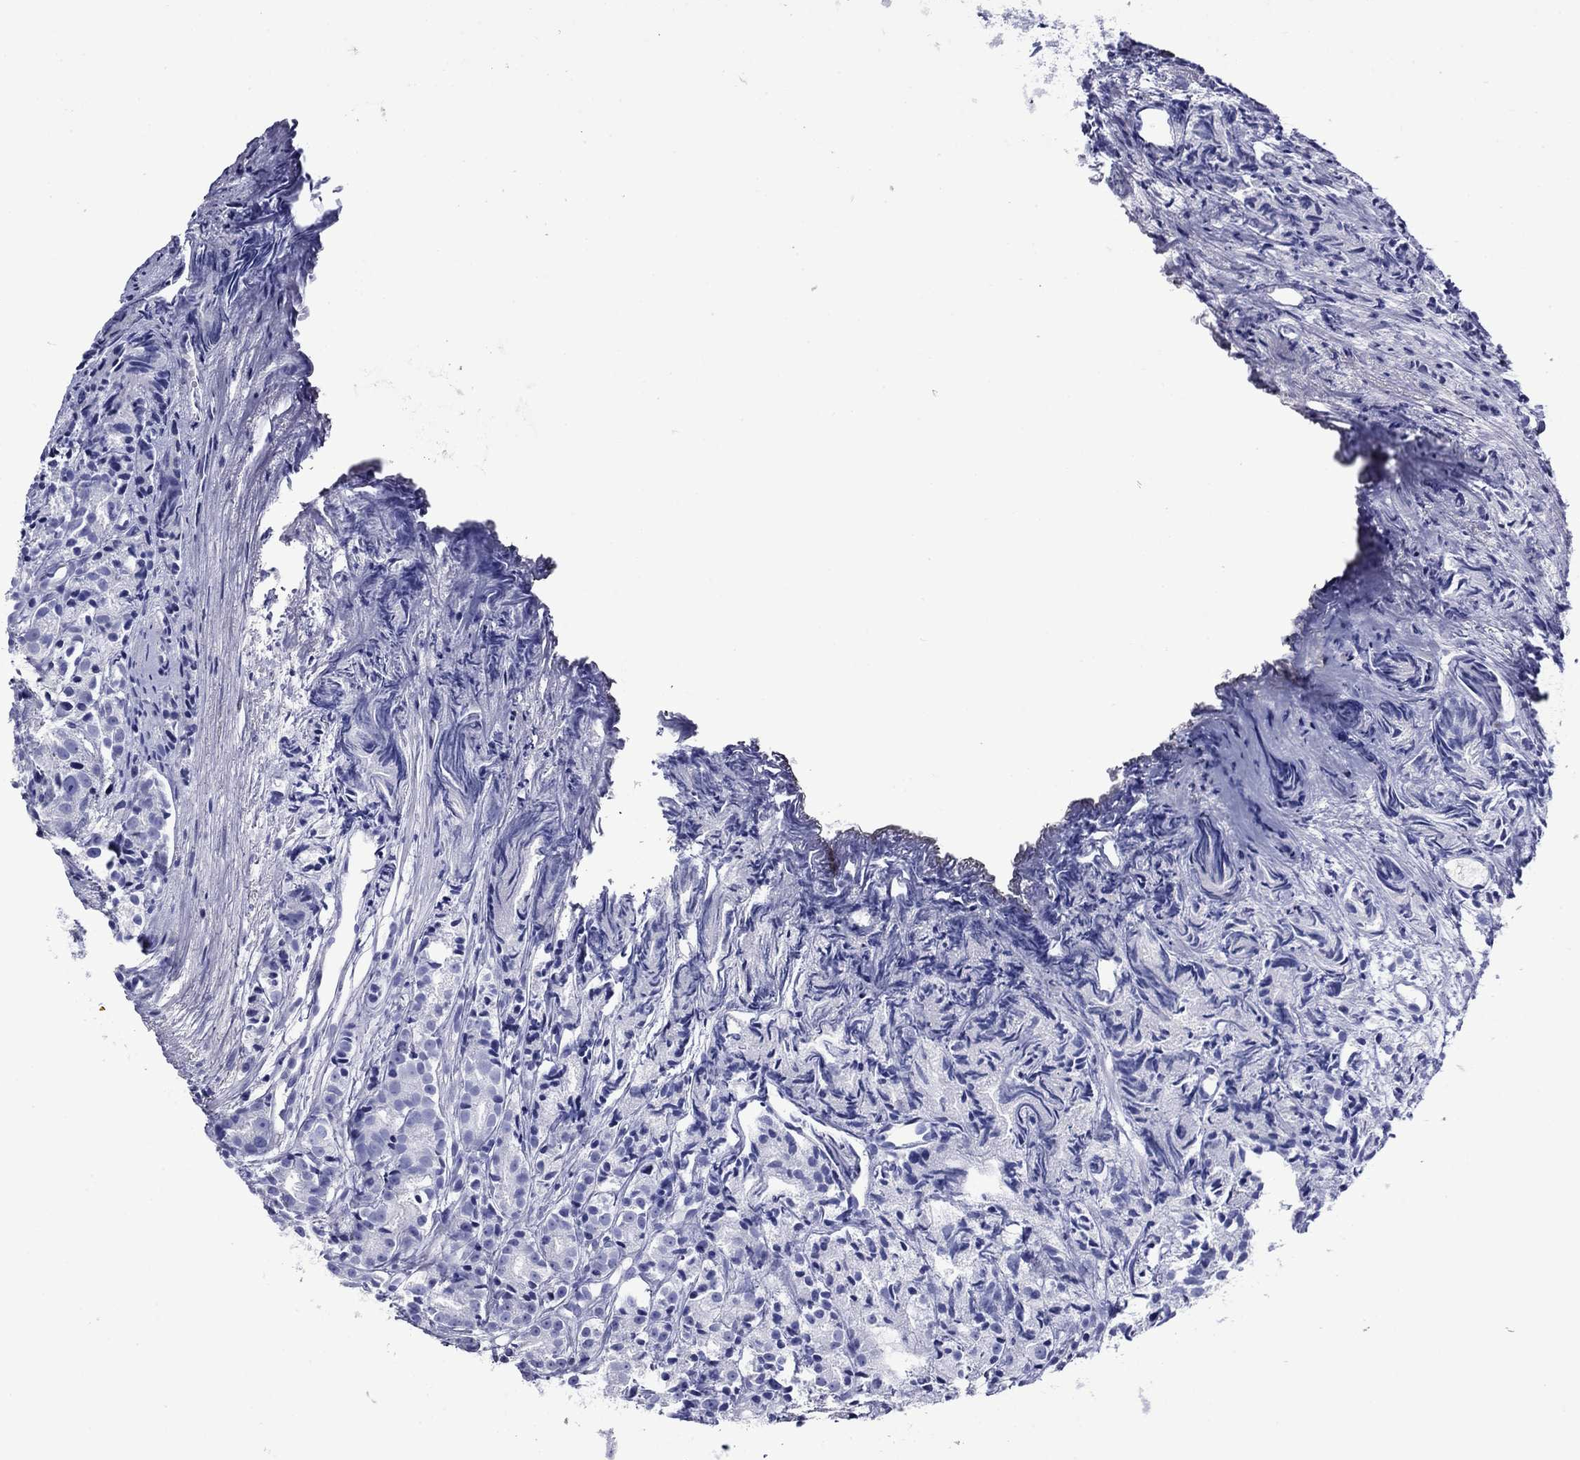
{"staining": {"intensity": "negative", "quantity": "none", "location": "none"}, "tissue": "prostate cancer", "cell_type": "Tumor cells", "image_type": "cancer", "snomed": [{"axis": "morphology", "description": "Adenocarcinoma, Medium grade"}, {"axis": "topography", "description": "Prostate"}], "caption": "A histopathology image of human prostate adenocarcinoma (medium-grade) is negative for staining in tumor cells. The staining is performed using DAB brown chromogen with nuclei counter-stained in using hematoxylin.", "gene": "ROM1", "patient": {"sex": "male", "age": 74}}